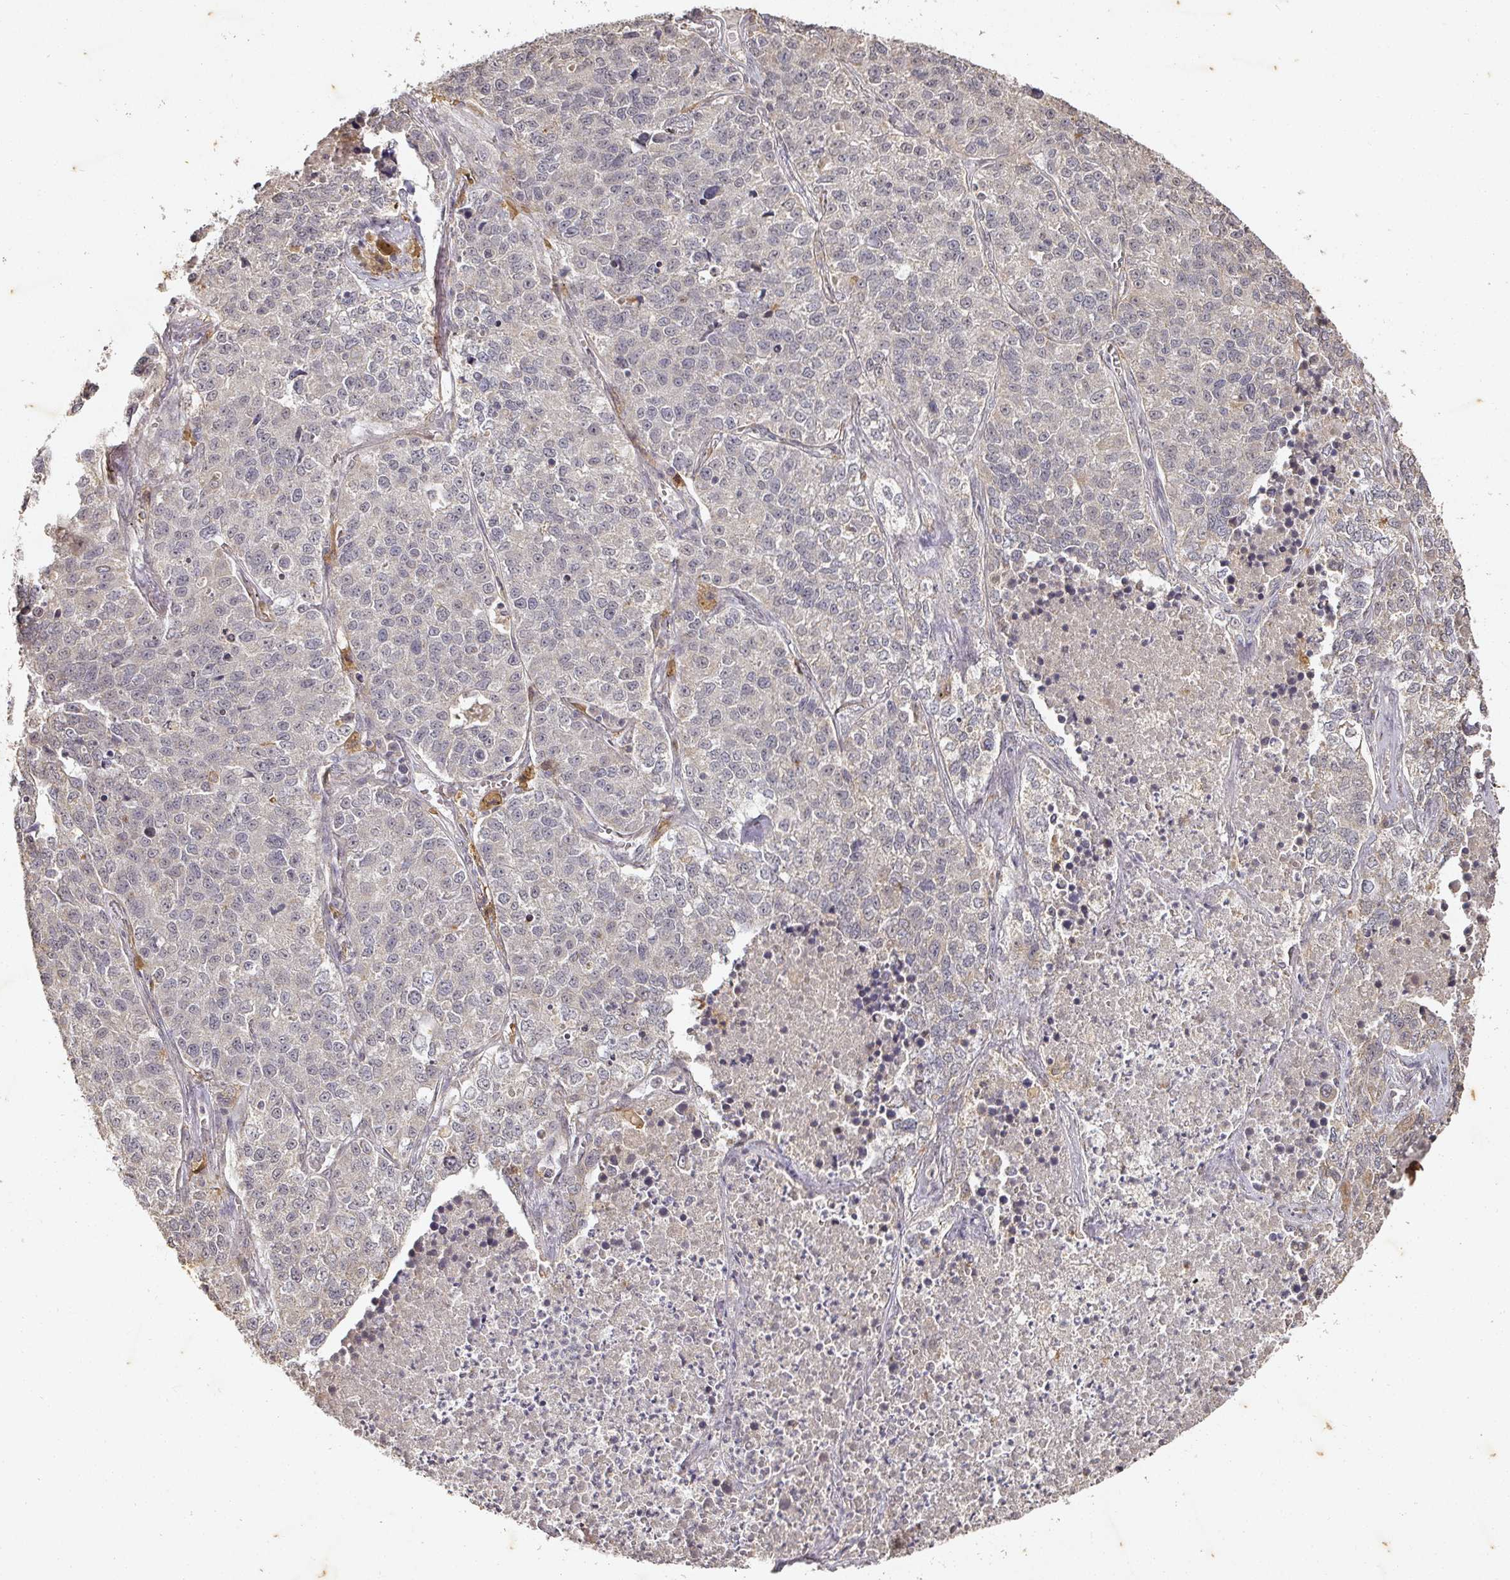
{"staining": {"intensity": "negative", "quantity": "none", "location": "none"}, "tissue": "lung cancer", "cell_type": "Tumor cells", "image_type": "cancer", "snomed": [{"axis": "morphology", "description": "Adenocarcinoma, NOS"}, {"axis": "topography", "description": "Lung"}], "caption": "Lung cancer (adenocarcinoma) stained for a protein using immunohistochemistry (IHC) reveals no positivity tumor cells.", "gene": "CAPN5", "patient": {"sex": "male", "age": 49}}